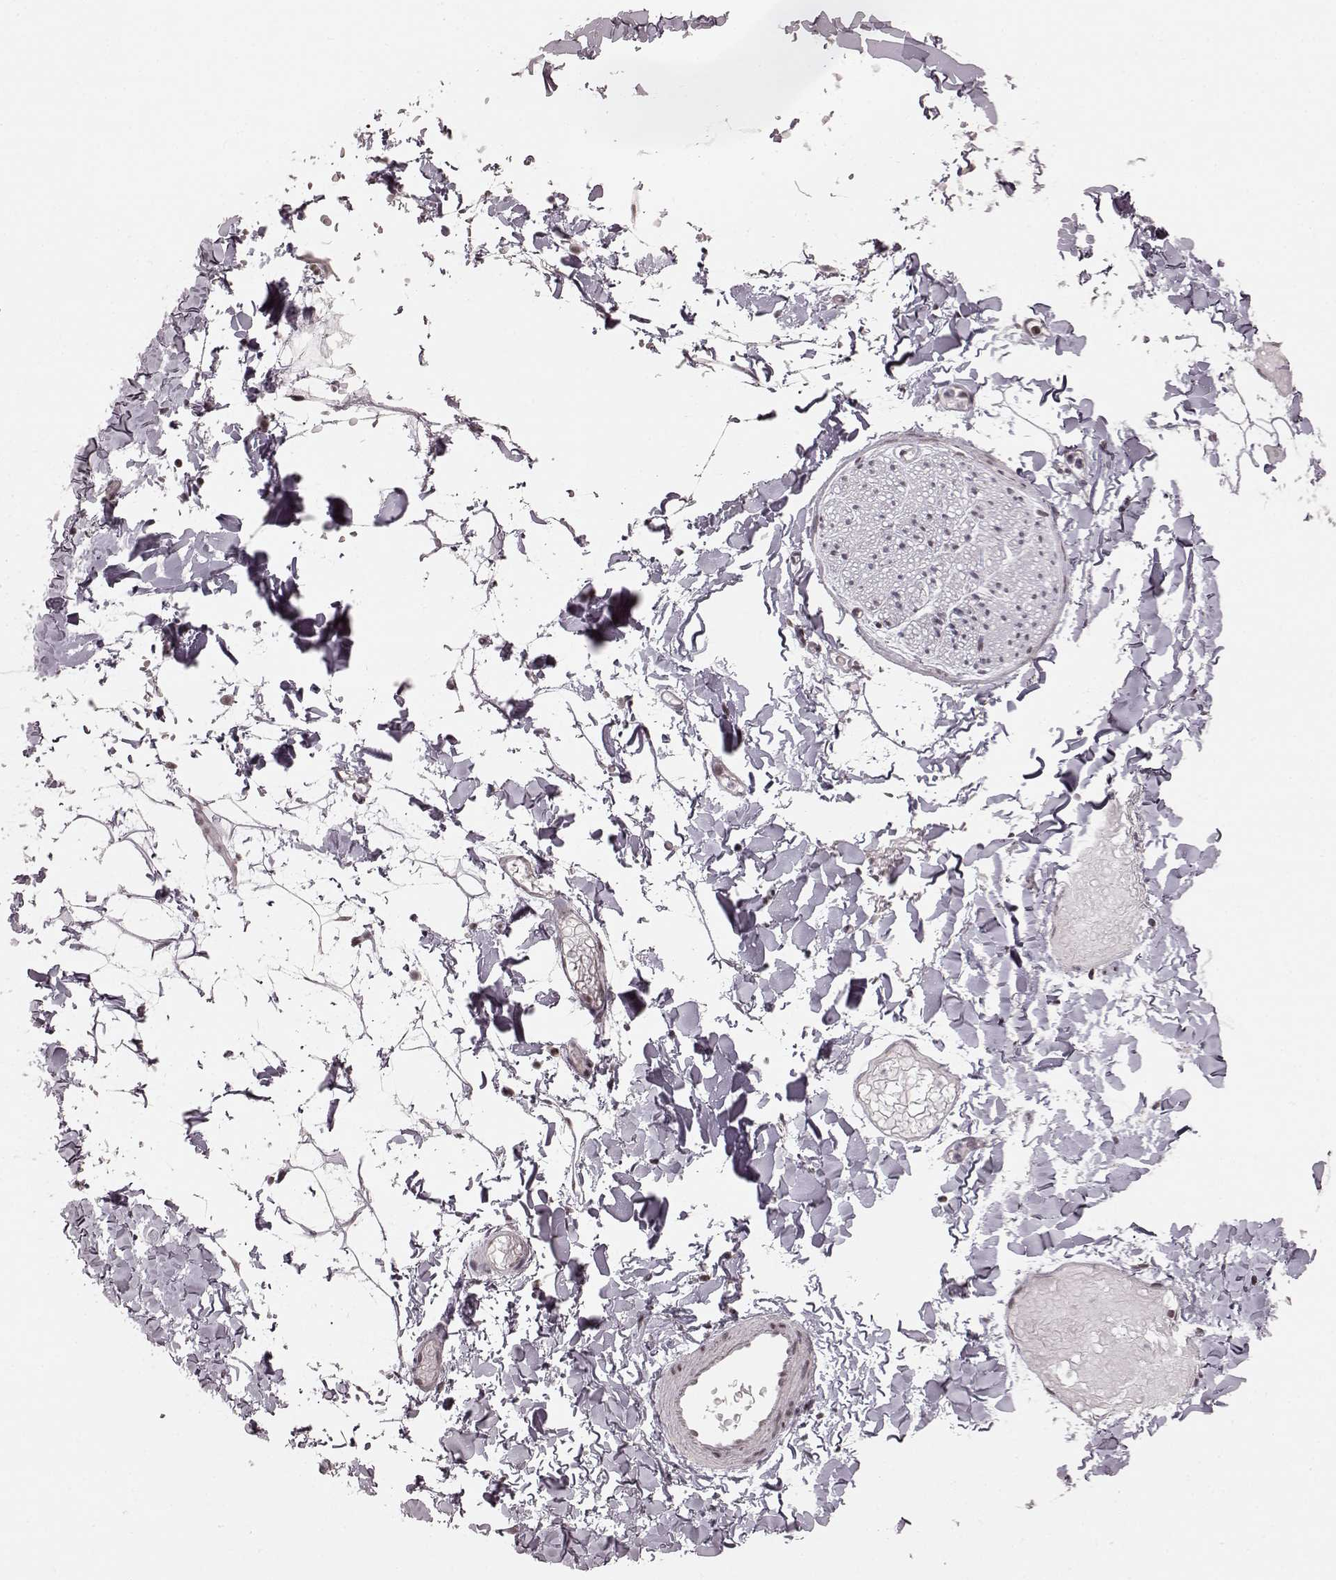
{"staining": {"intensity": "negative", "quantity": "none", "location": "none"}, "tissue": "adipose tissue", "cell_type": "Adipocytes", "image_type": "normal", "snomed": [{"axis": "morphology", "description": "Normal tissue, NOS"}, {"axis": "topography", "description": "Gallbladder"}, {"axis": "topography", "description": "Peripheral nerve tissue"}], "caption": "Immunohistochemical staining of unremarkable human adipose tissue demonstrates no significant staining in adipocytes.", "gene": "NR2C1", "patient": {"sex": "female", "age": 45}}